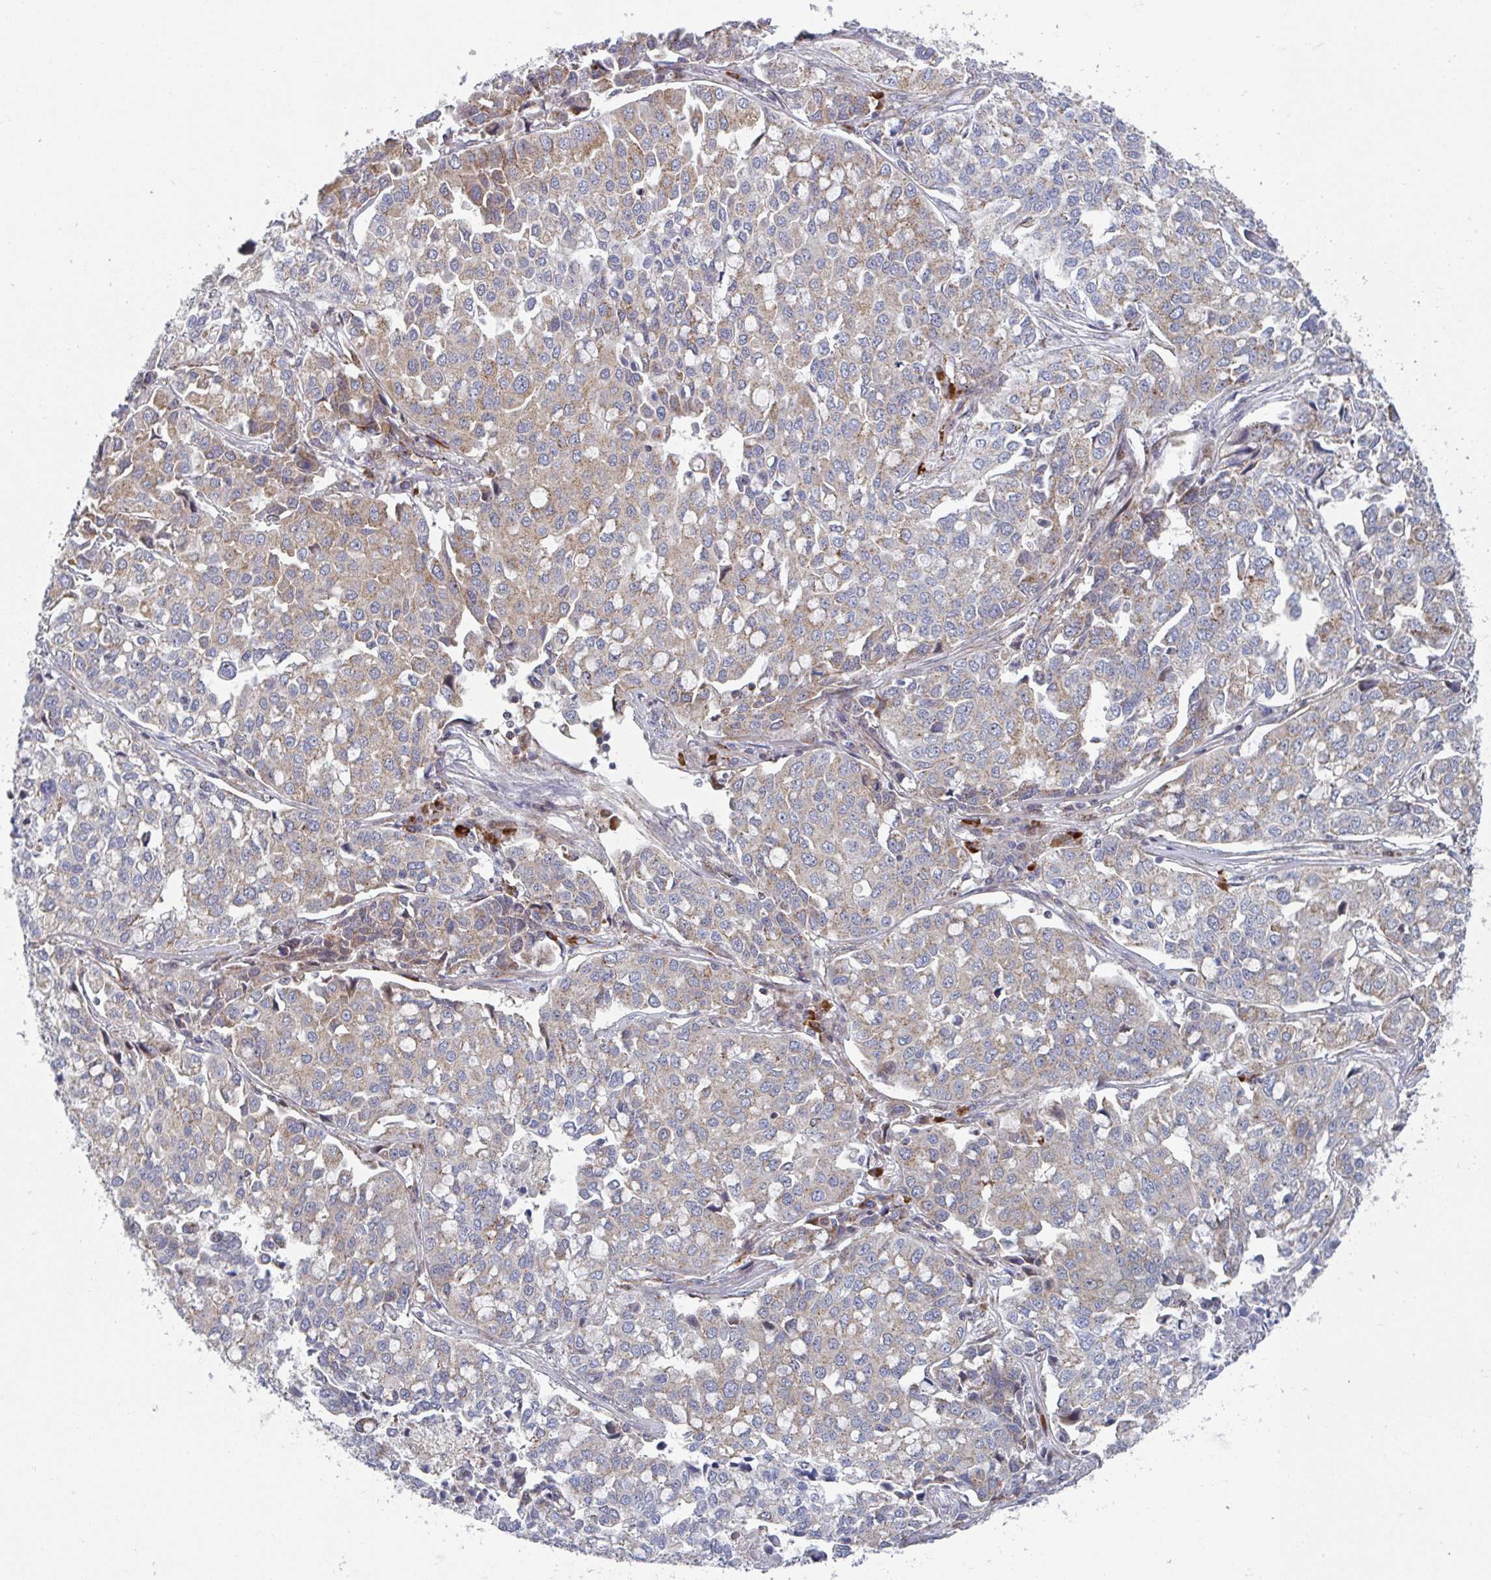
{"staining": {"intensity": "weak", "quantity": ">75%", "location": "cytoplasmic/membranous"}, "tissue": "lung cancer", "cell_type": "Tumor cells", "image_type": "cancer", "snomed": [{"axis": "morphology", "description": "Adenocarcinoma, NOS"}, {"axis": "morphology", "description": "Adenocarcinoma, metastatic, NOS"}, {"axis": "topography", "description": "Lymph node"}, {"axis": "topography", "description": "Lung"}], "caption": "IHC histopathology image of neoplastic tissue: human lung cancer (metastatic adenocarcinoma) stained using immunohistochemistry (IHC) reveals low levels of weak protein expression localized specifically in the cytoplasmic/membranous of tumor cells, appearing as a cytoplasmic/membranous brown color.", "gene": "ZNF644", "patient": {"sex": "female", "age": 65}}